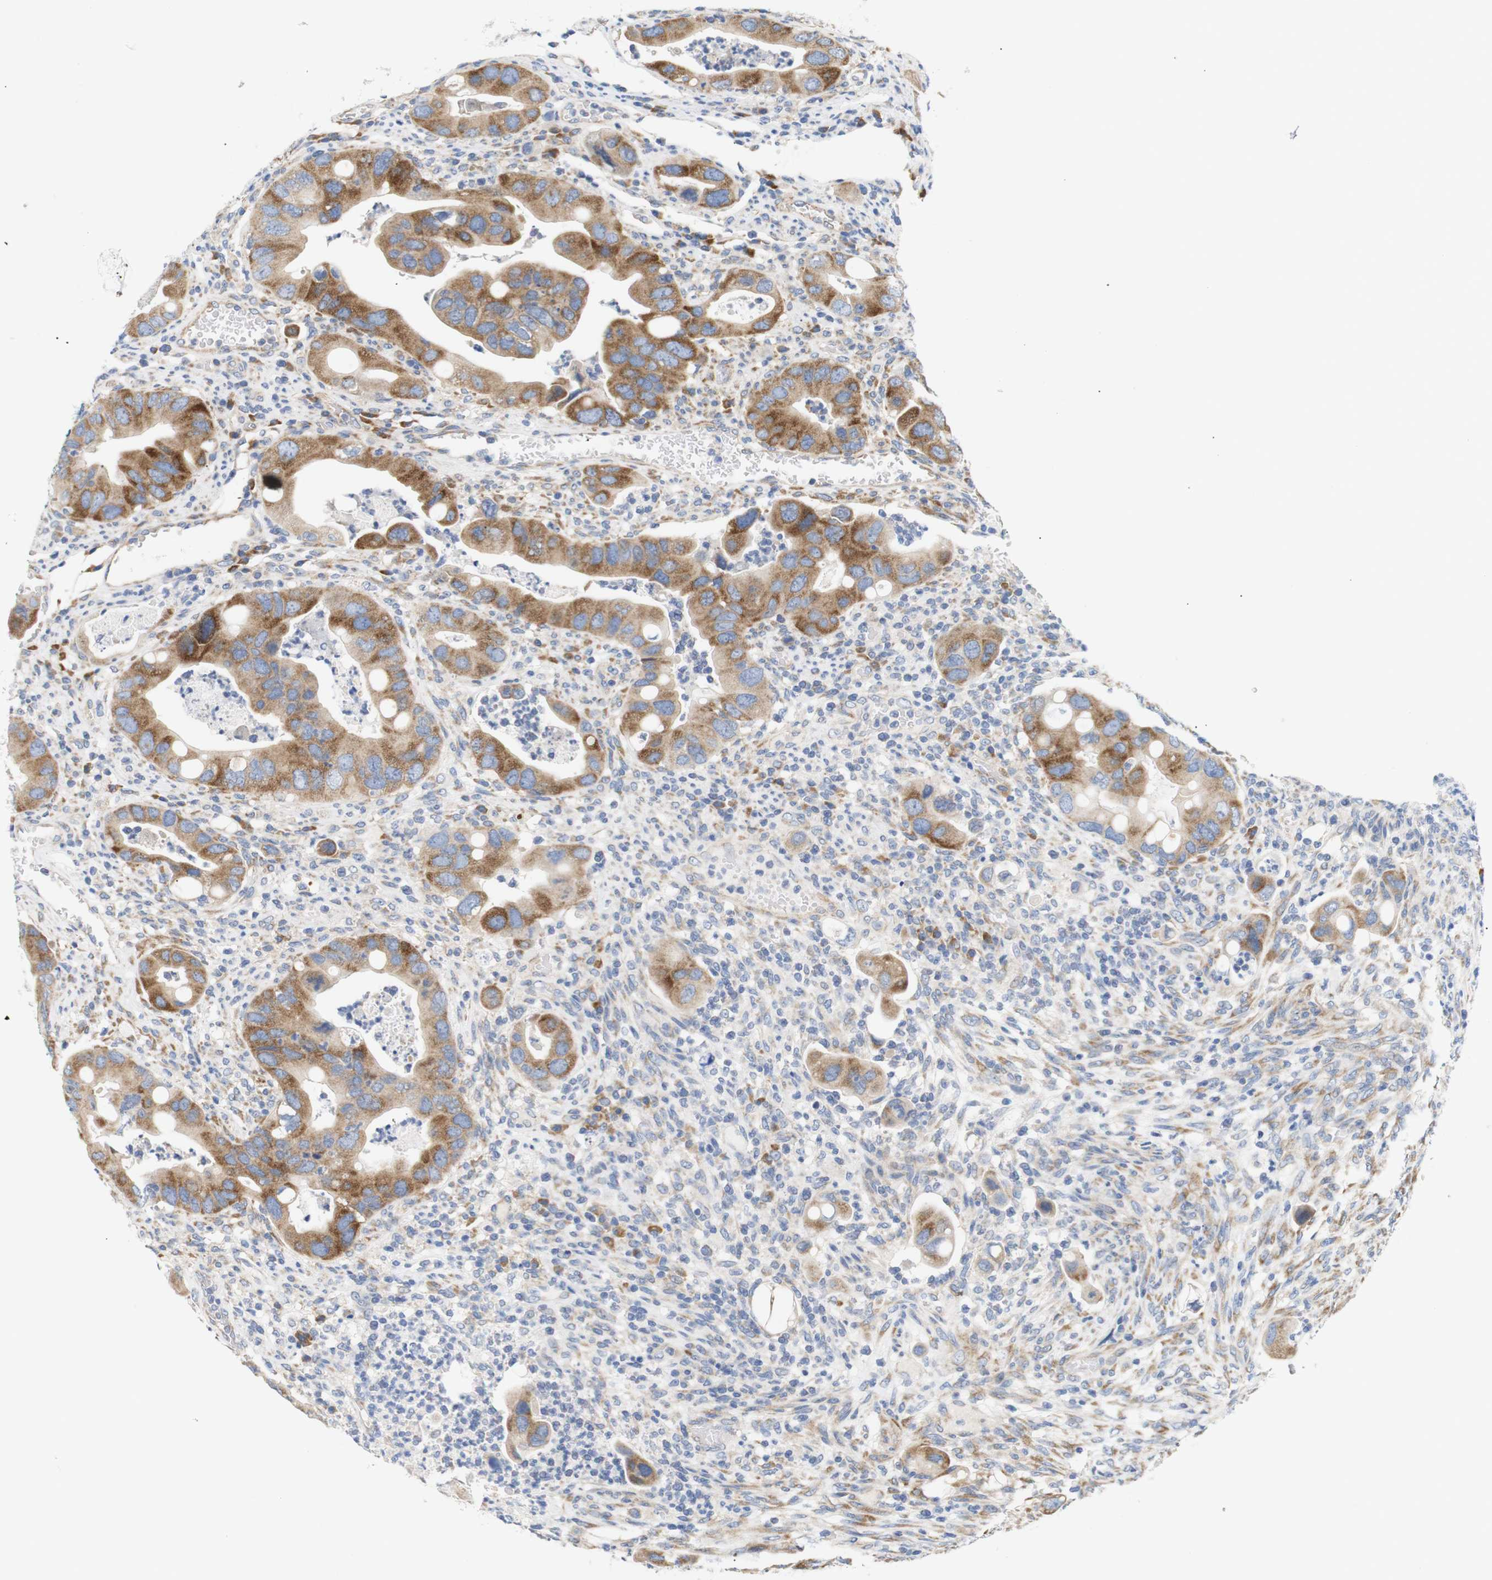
{"staining": {"intensity": "moderate", "quantity": ">75%", "location": "cytoplasmic/membranous"}, "tissue": "colorectal cancer", "cell_type": "Tumor cells", "image_type": "cancer", "snomed": [{"axis": "morphology", "description": "Adenocarcinoma, NOS"}, {"axis": "topography", "description": "Rectum"}], "caption": "This photomicrograph reveals colorectal adenocarcinoma stained with IHC to label a protein in brown. The cytoplasmic/membranous of tumor cells show moderate positivity for the protein. Nuclei are counter-stained blue.", "gene": "TRIM5", "patient": {"sex": "female", "age": 57}}